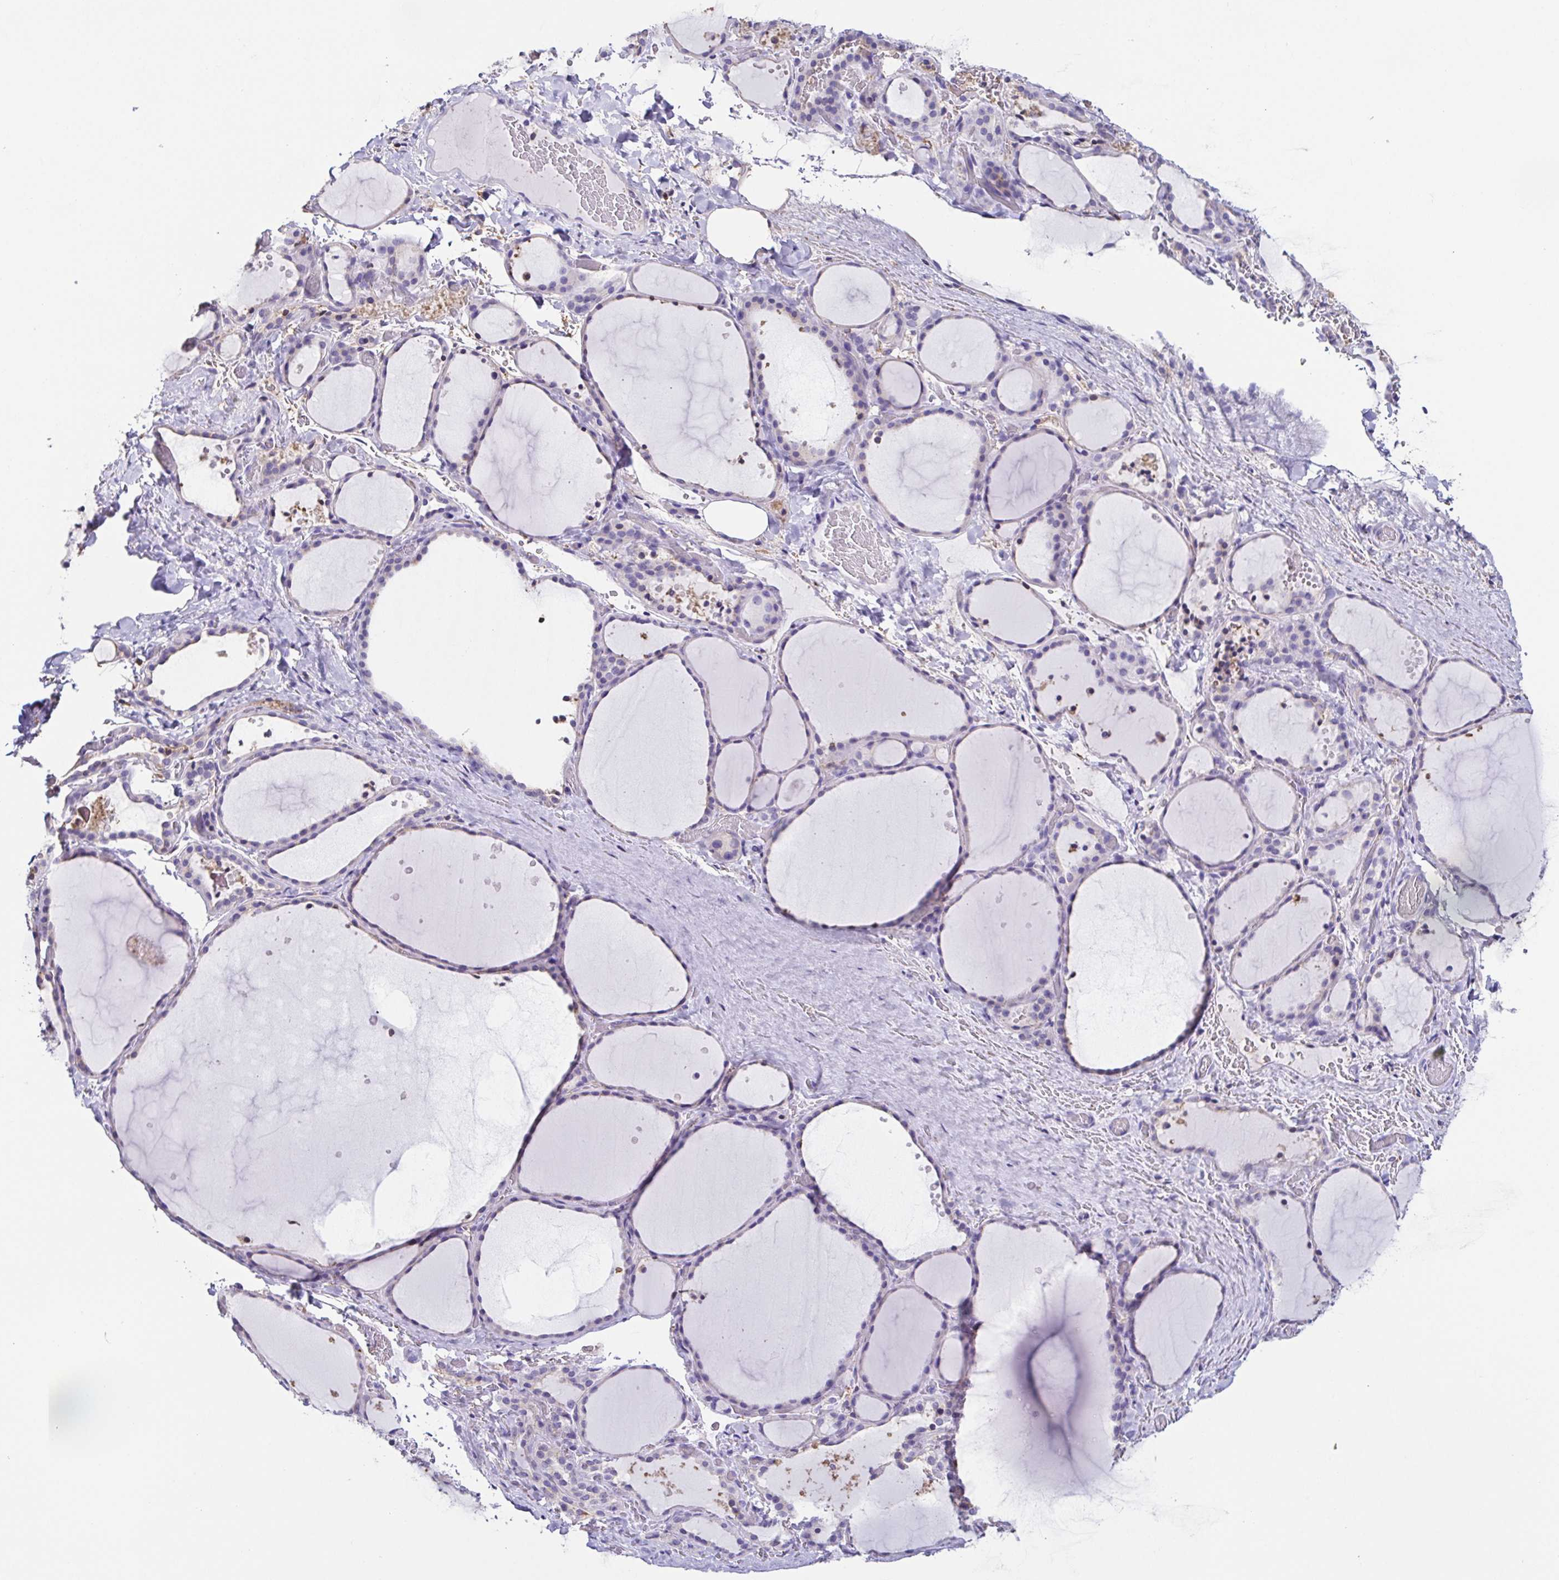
{"staining": {"intensity": "weak", "quantity": "<25%", "location": "cytoplasmic/membranous"}, "tissue": "thyroid gland", "cell_type": "Glandular cells", "image_type": "normal", "snomed": [{"axis": "morphology", "description": "Normal tissue, NOS"}, {"axis": "topography", "description": "Thyroid gland"}], "caption": "Thyroid gland was stained to show a protein in brown. There is no significant expression in glandular cells. Brightfield microscopy of immunohistochemistry (IHC) stained with DAB (brown) and hematoxylin (blue), captured at high magnification.", "gene": "ANXA10", "patient": {"sex": "female", "age": 36}}